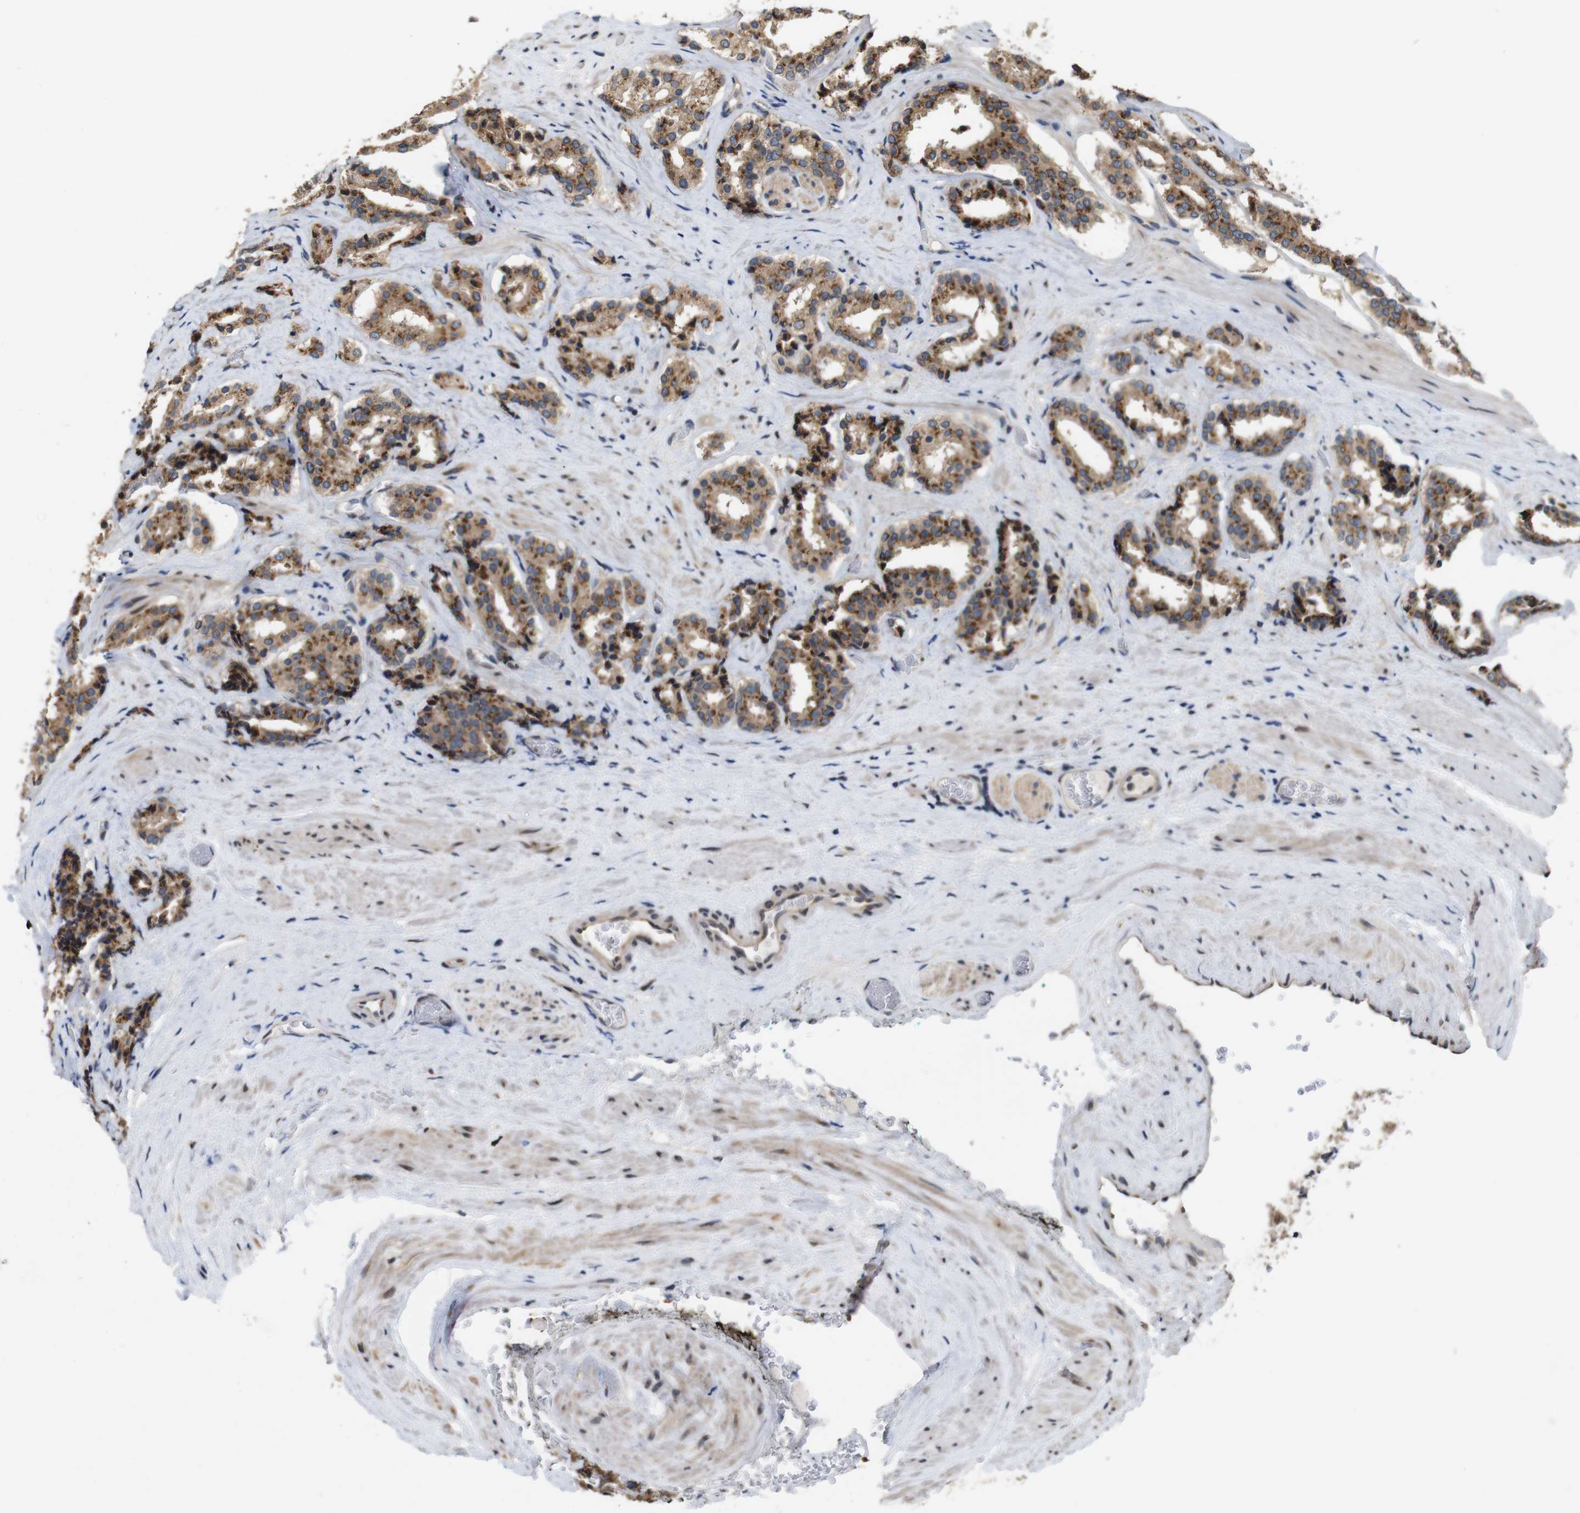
{"staining": {"intensity": "moderate", "quantity": ">75%", "location": "cytoplasmic/membranous"}, "tissue": "prostate cancer", "cell_type": "Tumor cells", "image_type": "cancer", "snomed": [{"axis": "morphology", "description": "Adenocarcinoma, High grade"}, {"axis": "topography", "description": "Prostate"}], "caption": "There is medium levels of moderate cytoplasmic/membranous expression in tumor cells of prostate cancer (high-grade adenocarcinoma), as demonstrated by immunohistochemical staining (brown color).", "gene": "EFCAB14", "patient": {"sex": "male", "age": 60}}